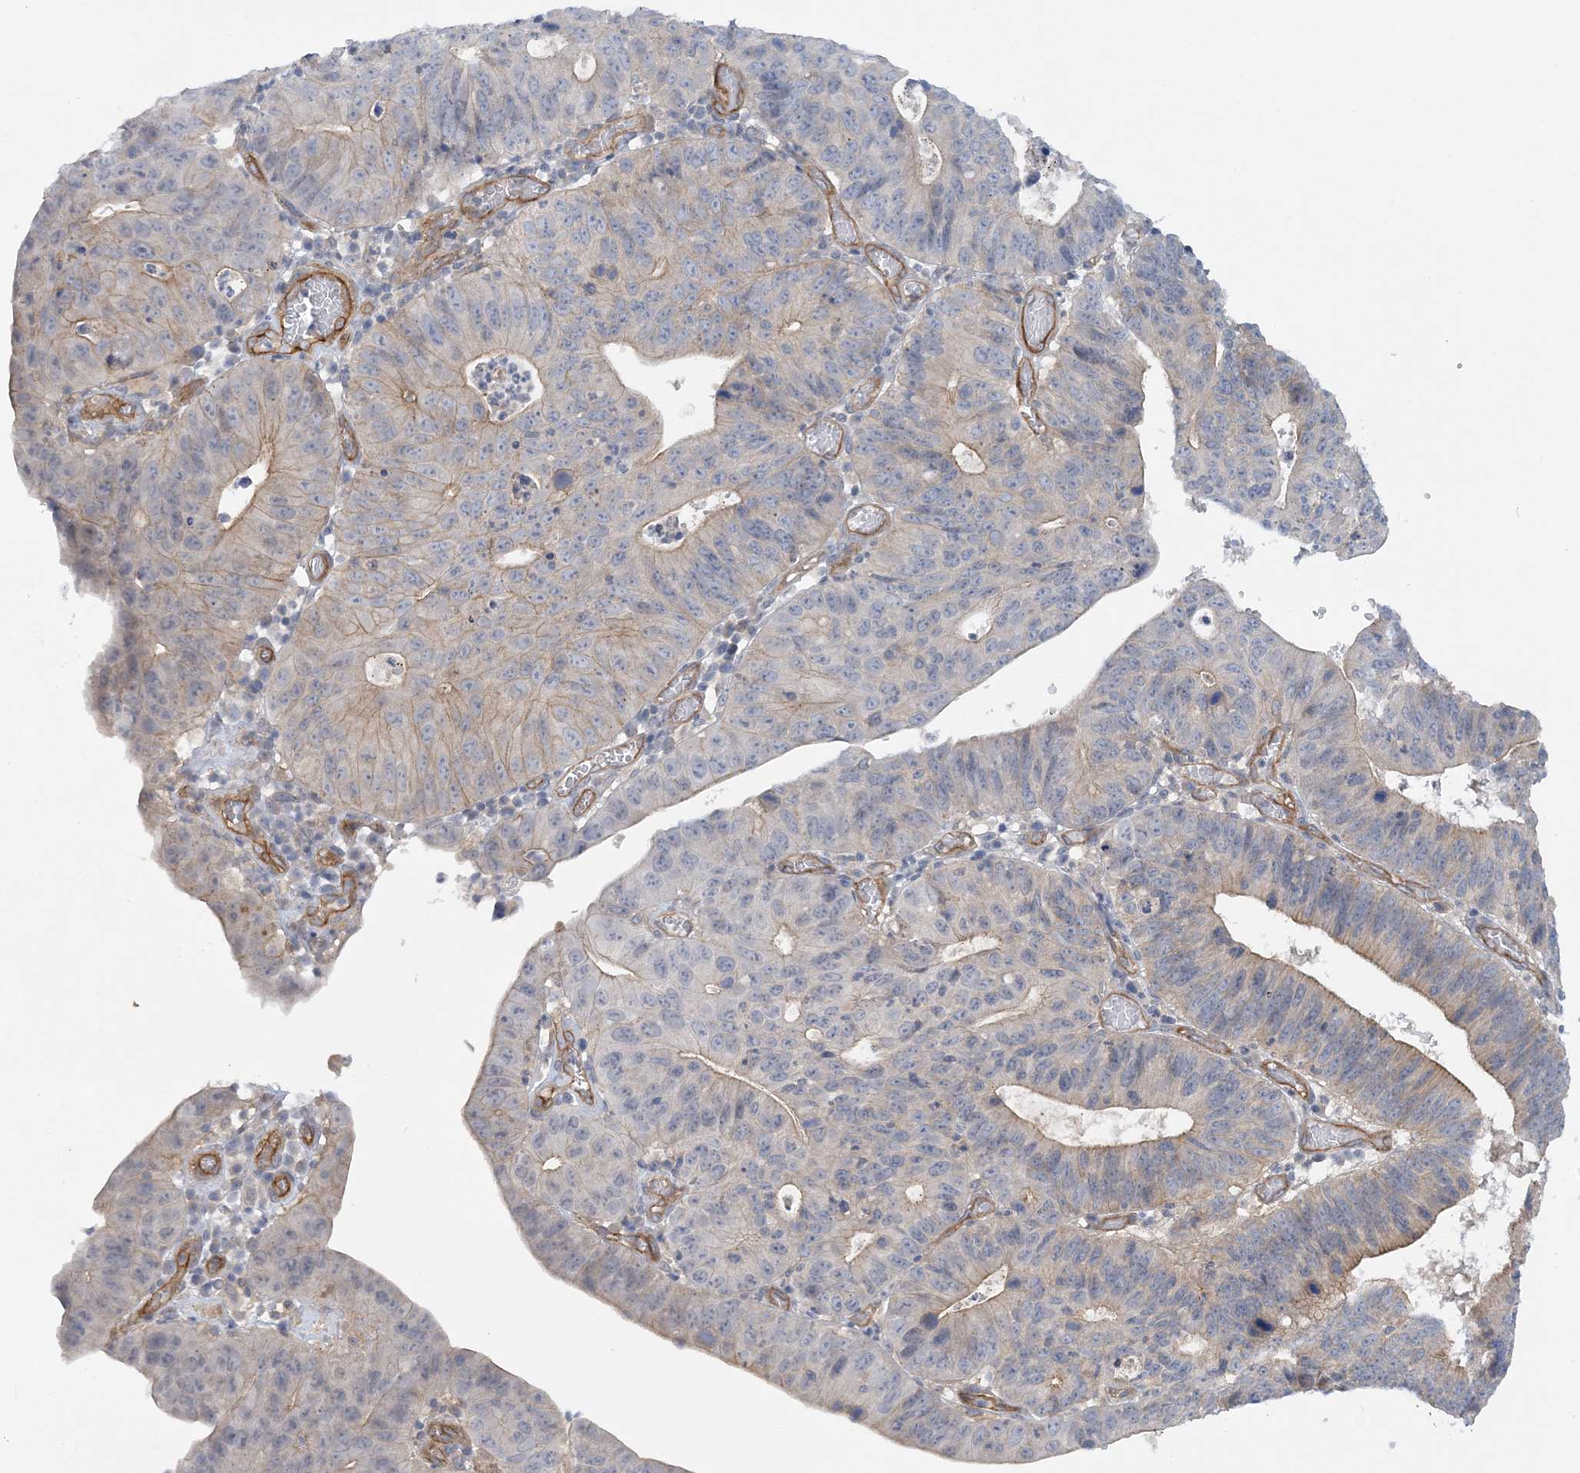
{"staining": {"intensity": "negative", "quantity": "none", "location": "none"}, "tissue": "stomach cancer", "cell_type": "Tumor cells", "image_type": "cancer", "snomed": [{"axis": "morphology", "description": "Adenocarcinoma, NOS"}, {"axis": "topography", "description": "Stomach"}], "caption": "DAB (3,3'-diaminobenzidine) immunohistochemical staining of stomach cancer exhibits no significant expression in tumor cells.", "gene": "RAI14", "patient": {"sex": "male", "age": 59}}